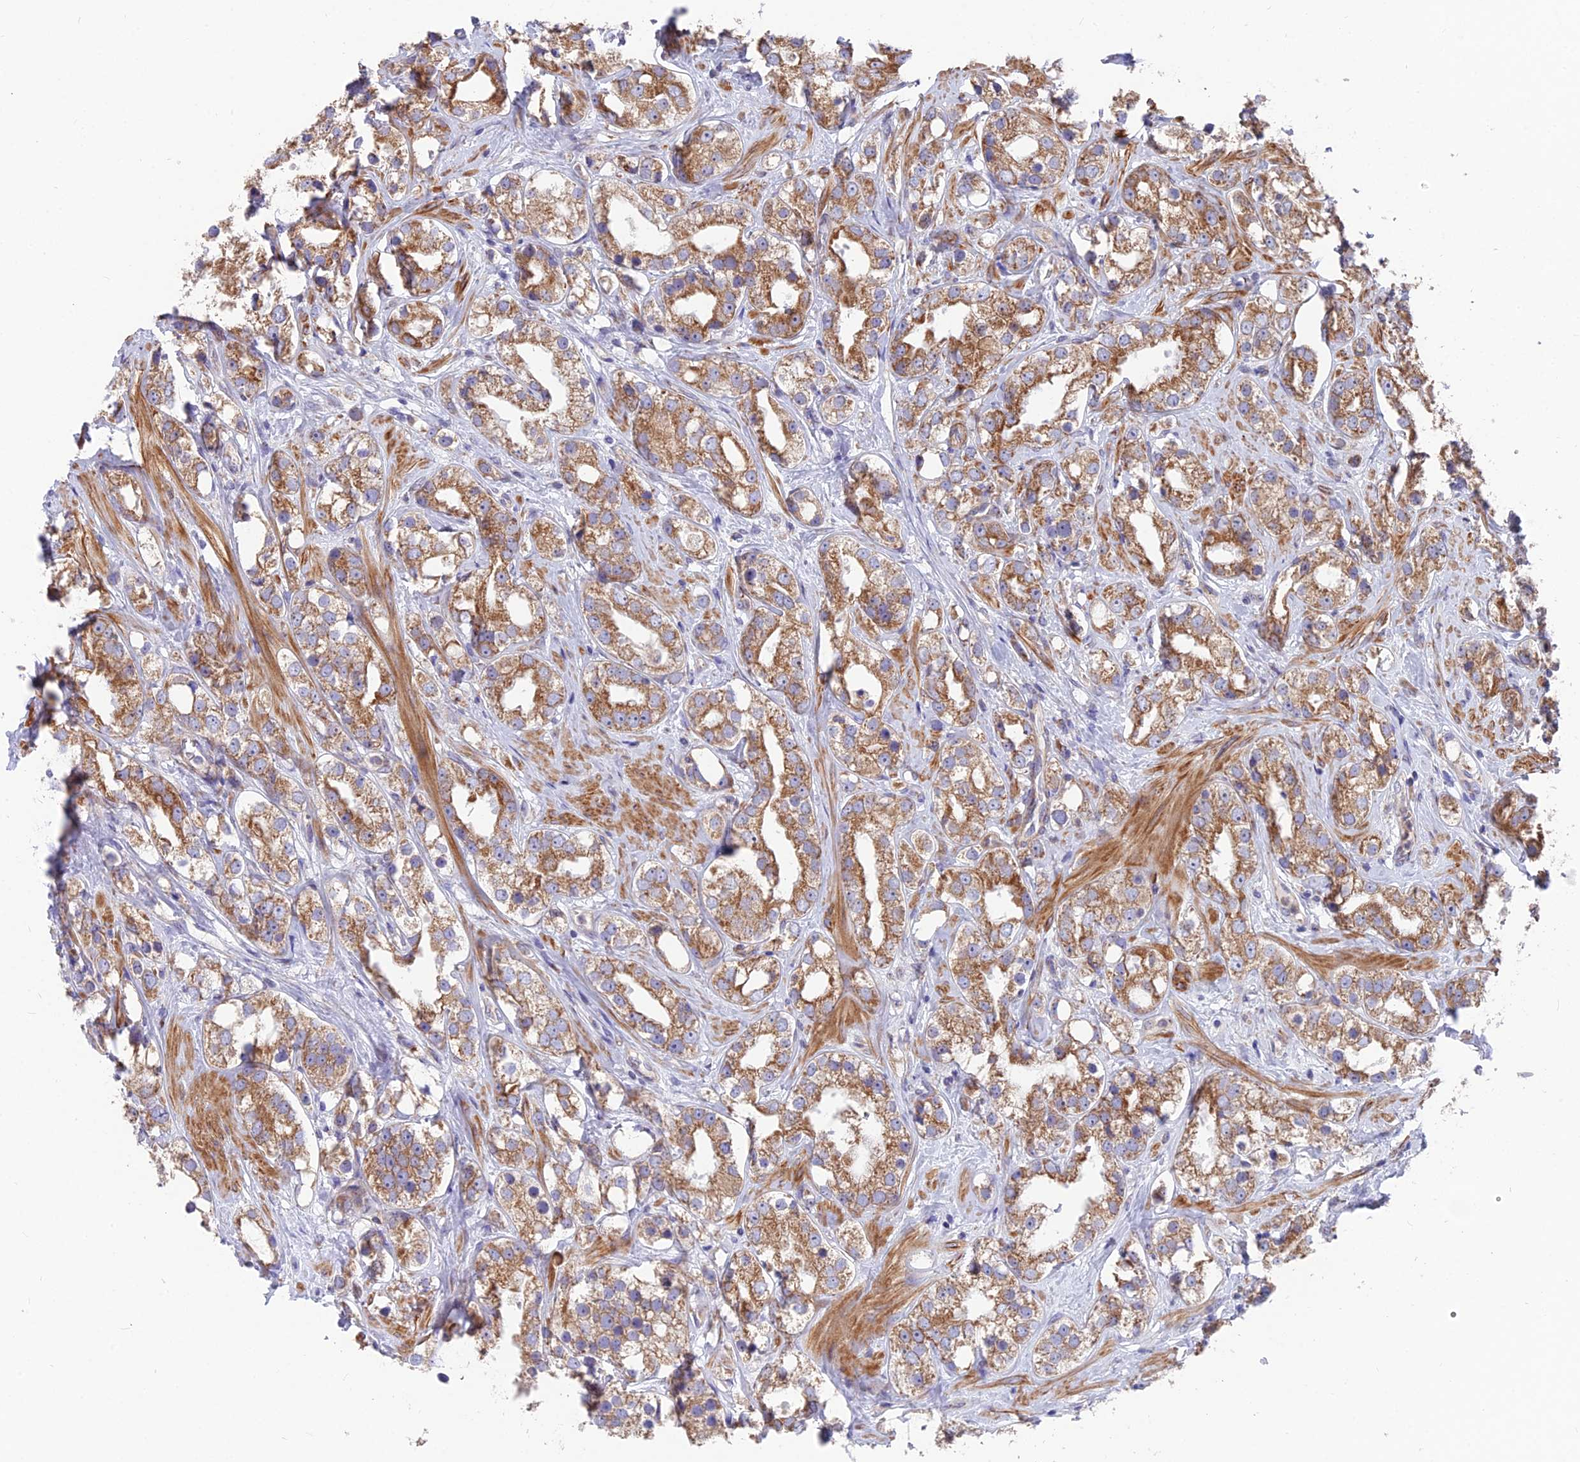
{"staining": {"intensity": "moderate", "quantity": ">75%", "location": "cytoplasmic/membranous"}, "tissue": "prostate cancer", "cell_type": "Tumor cells", "image_type": "cancer", "snomed": [{"axis": "morphology", "description": "Adenocarcinoma, NOS"}, {"axis": "topography", "description": "Prostate"}], "caption": "There is medium levels of moderate cytoplasmic/membranous staining in tumor cells of prostate cancer (adenocarcinoma), as demonstrated by immunohistochemical staining (brown color).", "gene": "TBC1D20", "patient": {"sex": "male", "age": 79}}